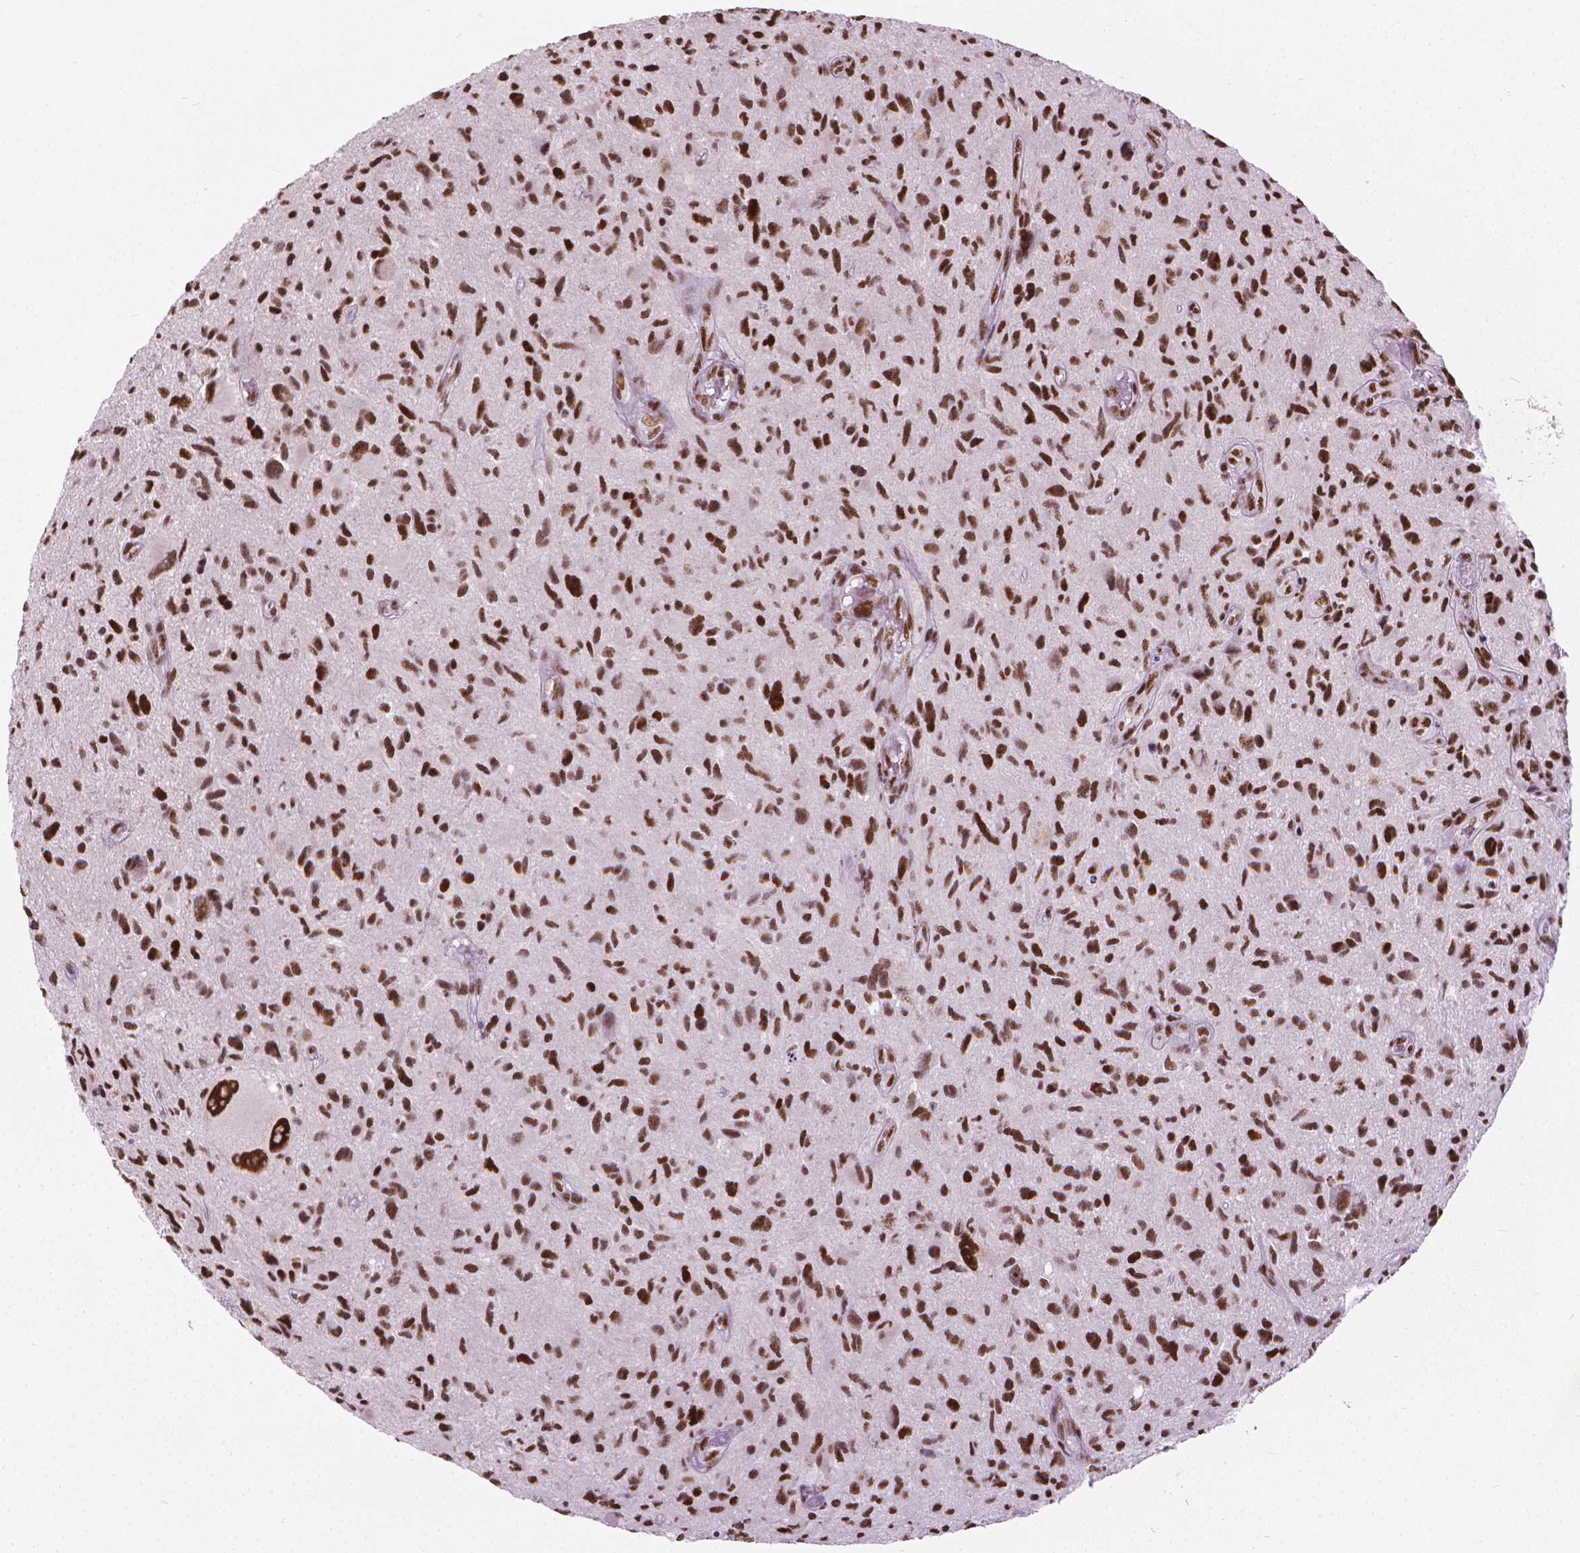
{"staining": {"intensity": "strong", "quantity": ">75%", "location": "nuclear"}, "tissue": "glioma", "cell_type": "Tumor cells", "image_type": "cancer", "snomed": [{"axis": "morphology", "description": "Glioma, malignant, NOS"}, {"axis": "morphology", "description": "Glioma, malignant, High grade"}, {"axis": "topography", "description": "Brain"}], "caption": "An IHC histopathology image of tumor tissue is shown. Protein staining in brown highlights strong nuclear positivity in glioma within tumor cells. (DAB IHC, brown staining for protein, blue staining for nuclei).", "gene": "AKAP8", "patient": {"sex": "female", "age": 71}}